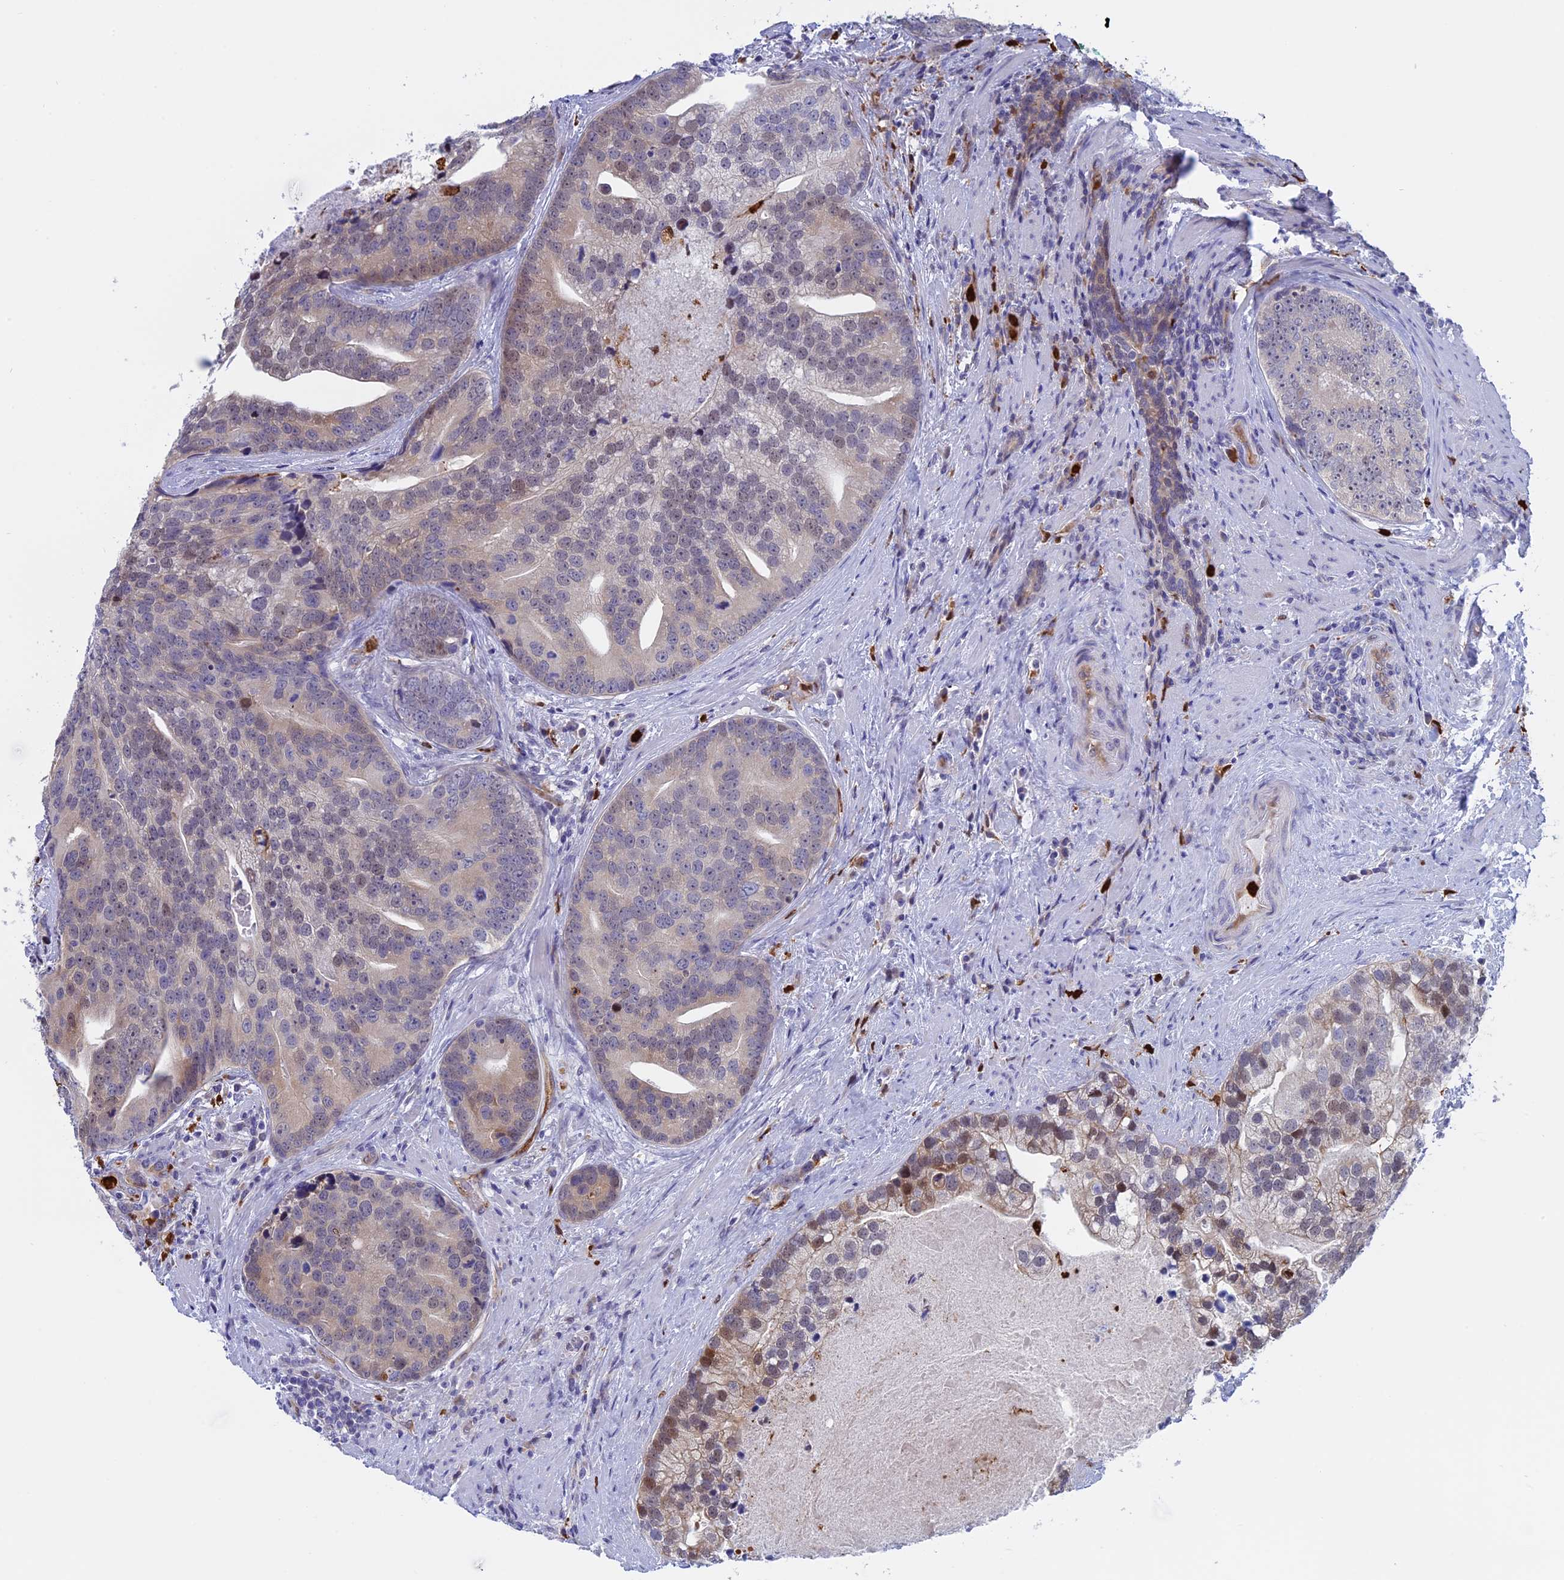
{"staining": {"intensity": "weak", "quantity": "<25%", "location": "nuclear"}, "tissue": "prostate cancer", "cell_type": "Tumor cells", "image_type": "cancer", "snomed": [{"axis": "morphology", "description": "Adenocarcinoma, High grade"}, {"axis": "topography", "description": "Prostate"}], "caption": "Protein analysis of high-grade adenocarcinoma (prostate) shows no significant positivity in tumor cells.", "gene": "SLC26A1", "patient": {"sex": "male", "age": 62}}